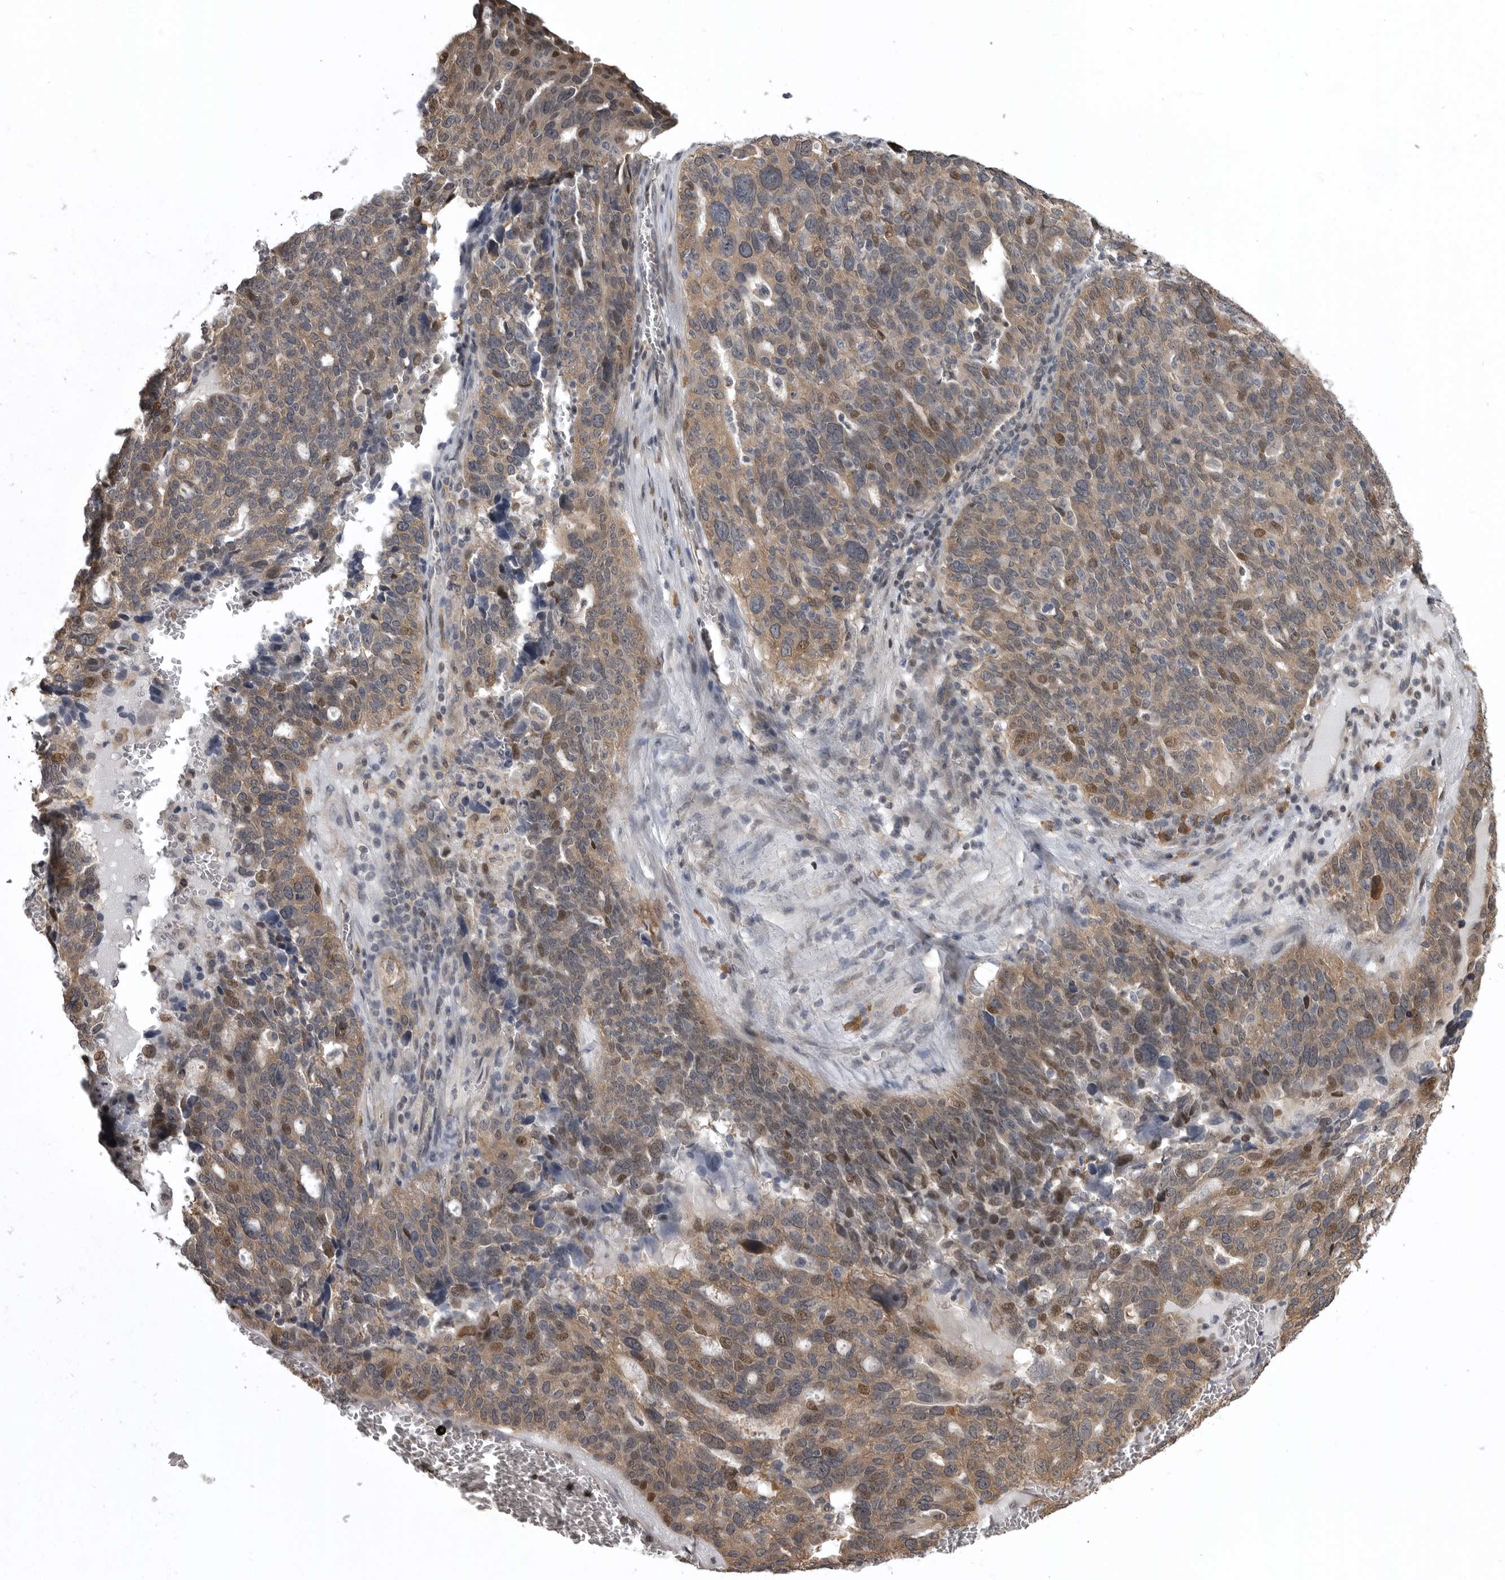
{"staining": {"intensity": "weak", "quantity": "25%-75%", "location": "cytoplasmic/membranous,nuclear"}, "tissue": "ovarian cancer", "cell_type": "Tumor cells", "image_type": "cancer", "snomed": [{"axis": "morphology", "description": "Cystadenocarcinoma, serous, NOS"}, {"axis": "topography", "description": "Ovary"}], "caption": "About 25%-75% of tumor cells in ovarian cancer exhibit weak cytoplasmic/membranous and nuclear protein staining as visualized by brown immunohistochemical staining.", "gene": "SNX16", "patient": {"sex": "female", "age": 59}}